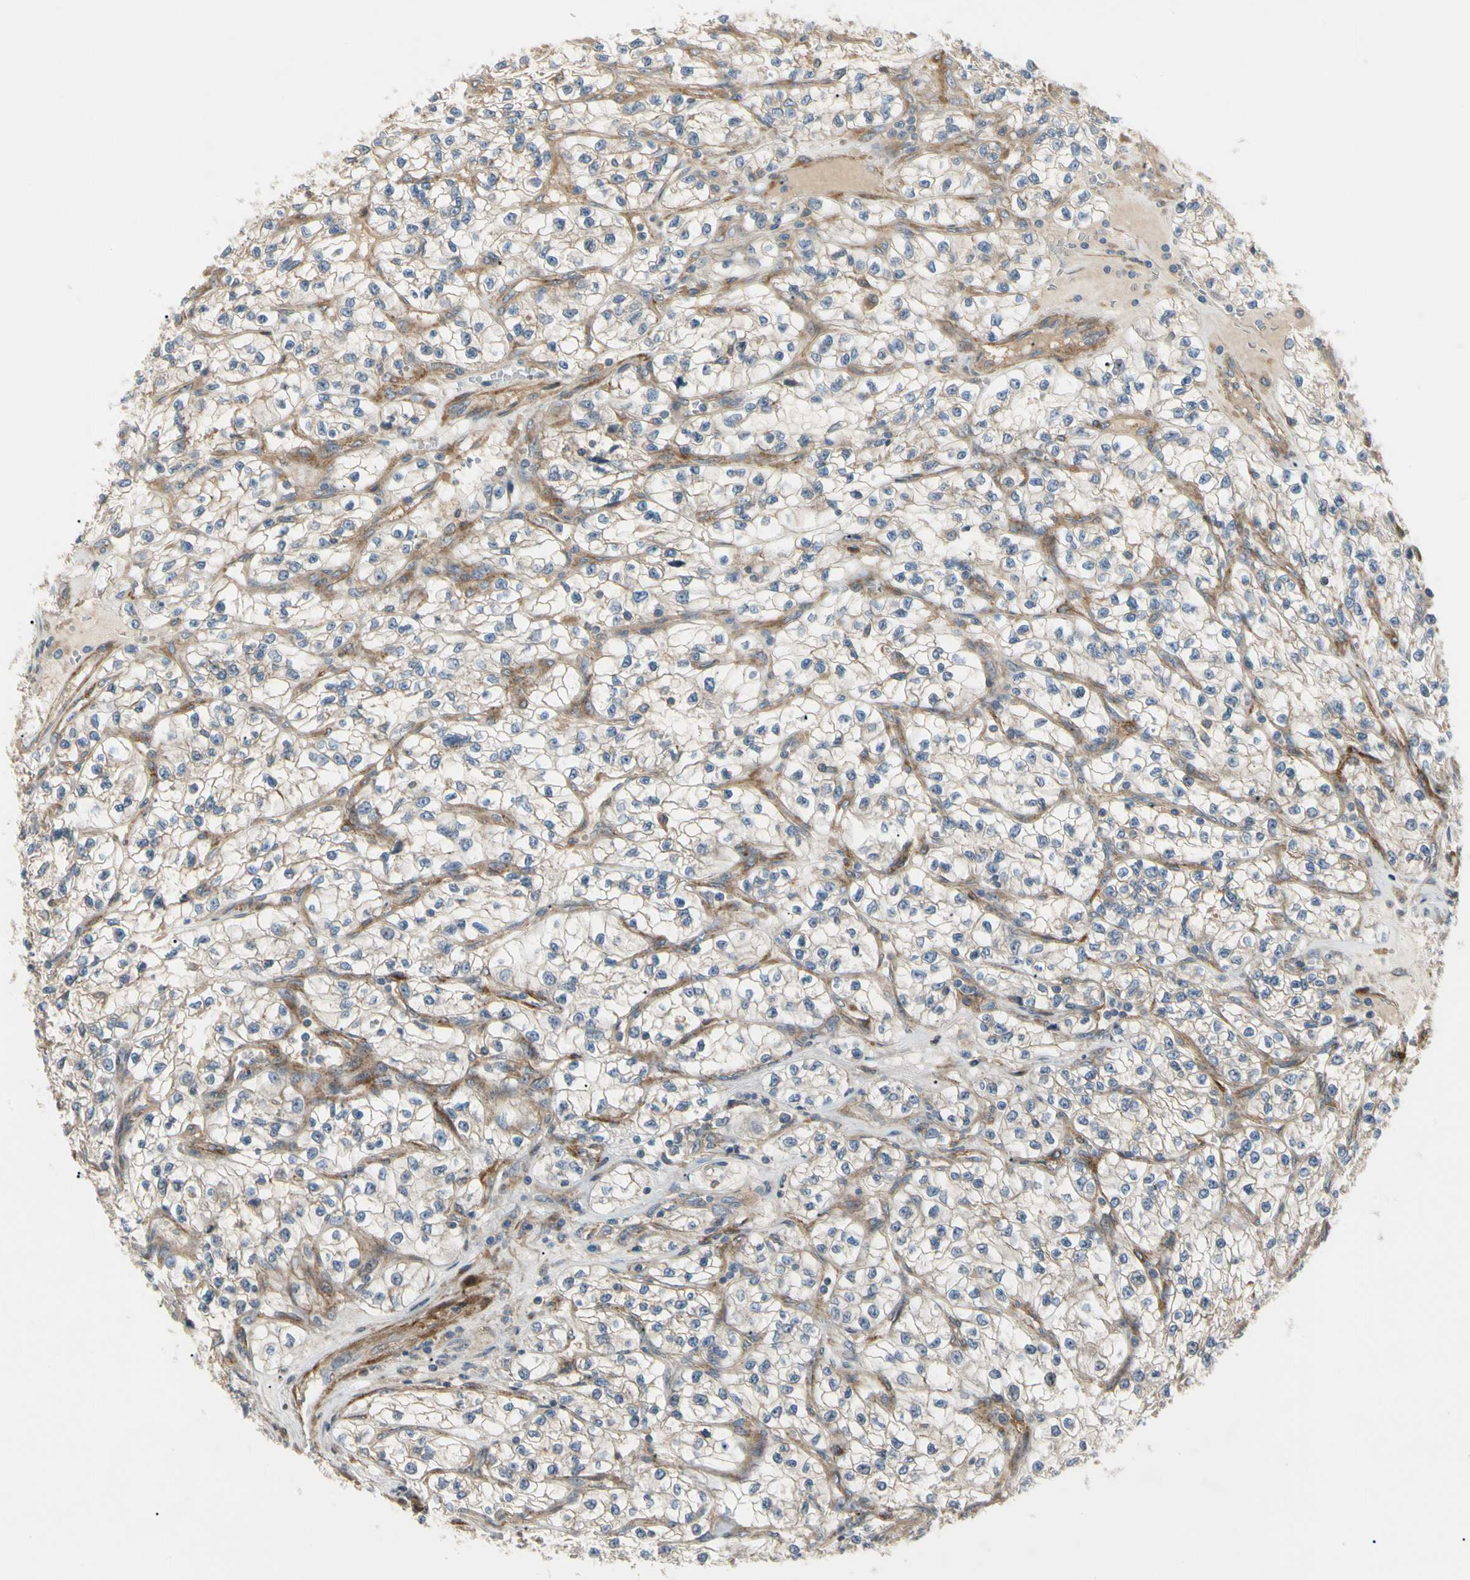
{"staining": {"intensity": "weak", "quantity": ">75%", "location": "cytoplasmic/membranous"}, "tissue": "renal cancer", "cell_type": "Tumor cells", "image_type": "cancer", "snomed": [{"axis": "morphology", "description": "Adenocarcinoma, NOS"}, {"axis": "topography", "description": "Kidney"}], "caption": "A low amount of weak cytoplasmic/membranous staining is present in approximately >75% of tumor cells in renal adenocarcinoma tissue. (DAB (3,3'-diaminobenzidine) = brown stain, brightfield microscopy at high magnification).", "gene": "F2R", "patient": {"sex": "female", "age": 57}}